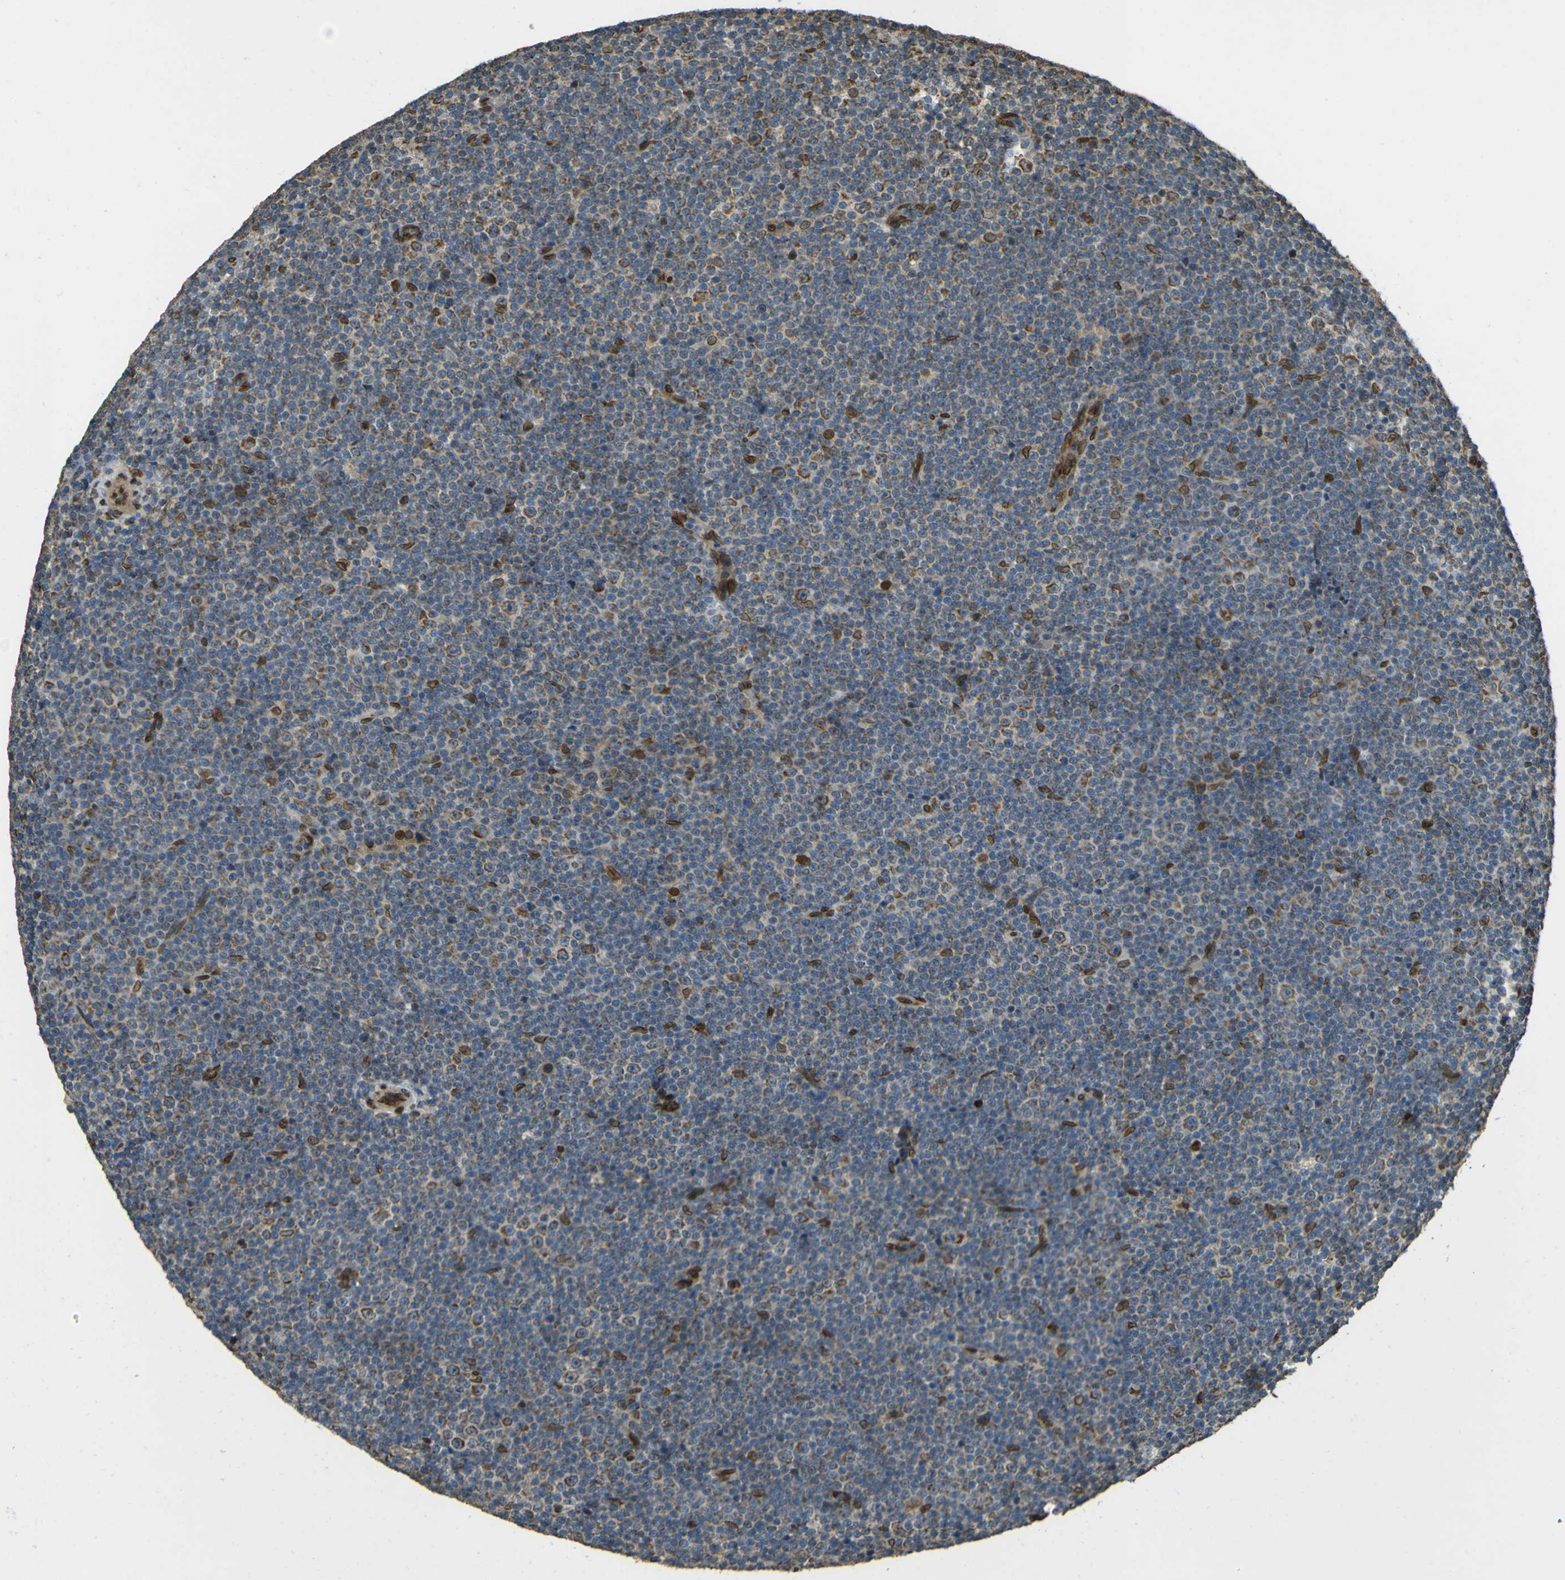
{"staining": {"intensity": "strong", "quantity": "<25%", "location": "cytoplasmic/membranous,nuclear"}, "tissue": "lymphoma", "cell_type": "Tumor cells", "image_type": "cancer", "snomed": [{"axis": "morphology", "description": "Malignant lymphoma, non-Hodgkin's type, Low grade"}, {"axis": "topography", "description": "Lymph node"}], "caption": "Lymphoma stained with immunohistochemistry reveals strong cytoplasmic/membranous and nuclear positivity in about <25% of tumor cells.", "gene": "GALNT1", "patient": {"sex": "female", "age": 67}}